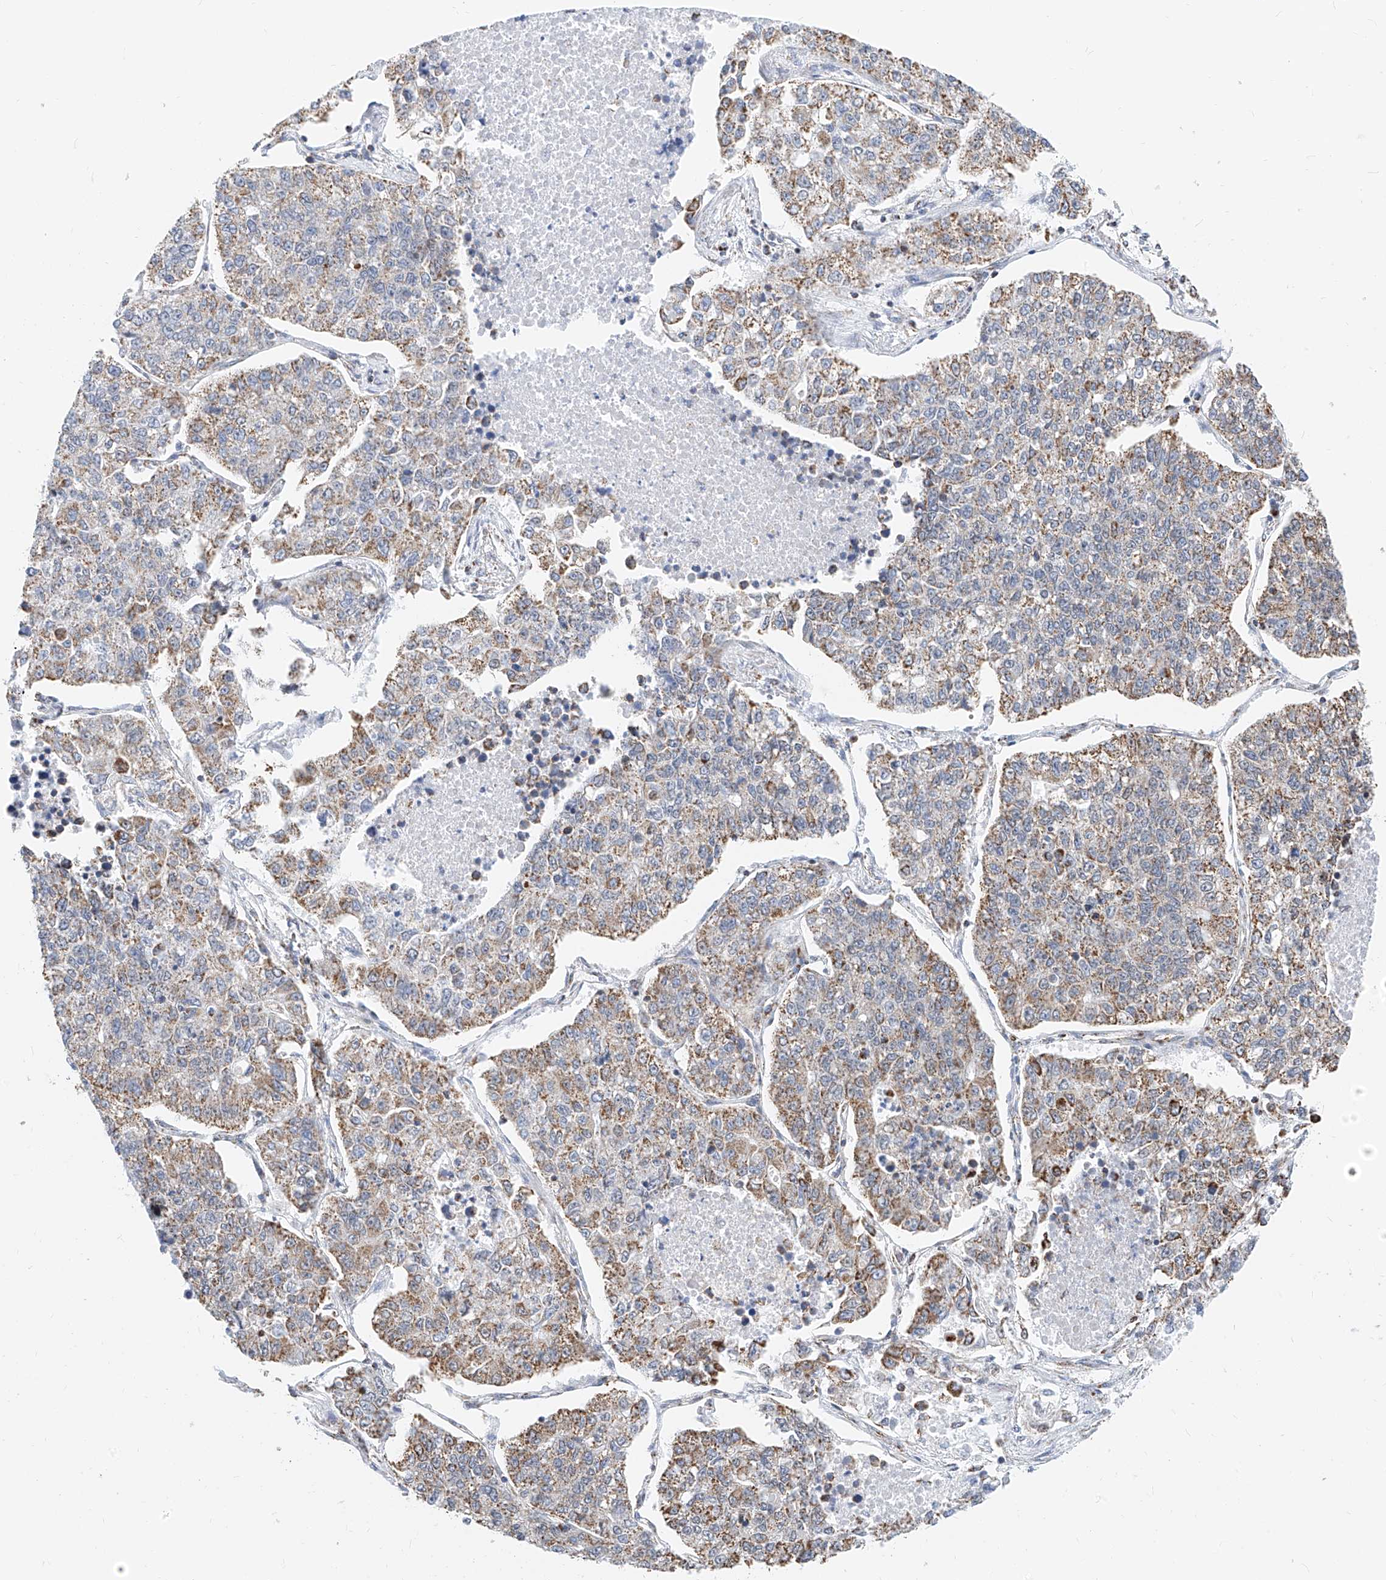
{"staining": {"intensity": "moderate", "quantity": "25%-75%", "location": "cytoplasmic/membranous"}, "tissue": "lung cancer", "cell_type": "Tumor cells", "image_type": "cancer", "snomed": [{"axis": "morphology", "description": "Adenocarcinoma, NOS"}, {"axis": "topography", "description": "Lung"}], "caption": "The immunohistochemical stain labels moderate cytoplasmic/membranous staining in tumor cells of lung cancer (adenocarcinoma) tissue.", "gene": "NALCN", "patient": {"sex": "male", "age": 49}}